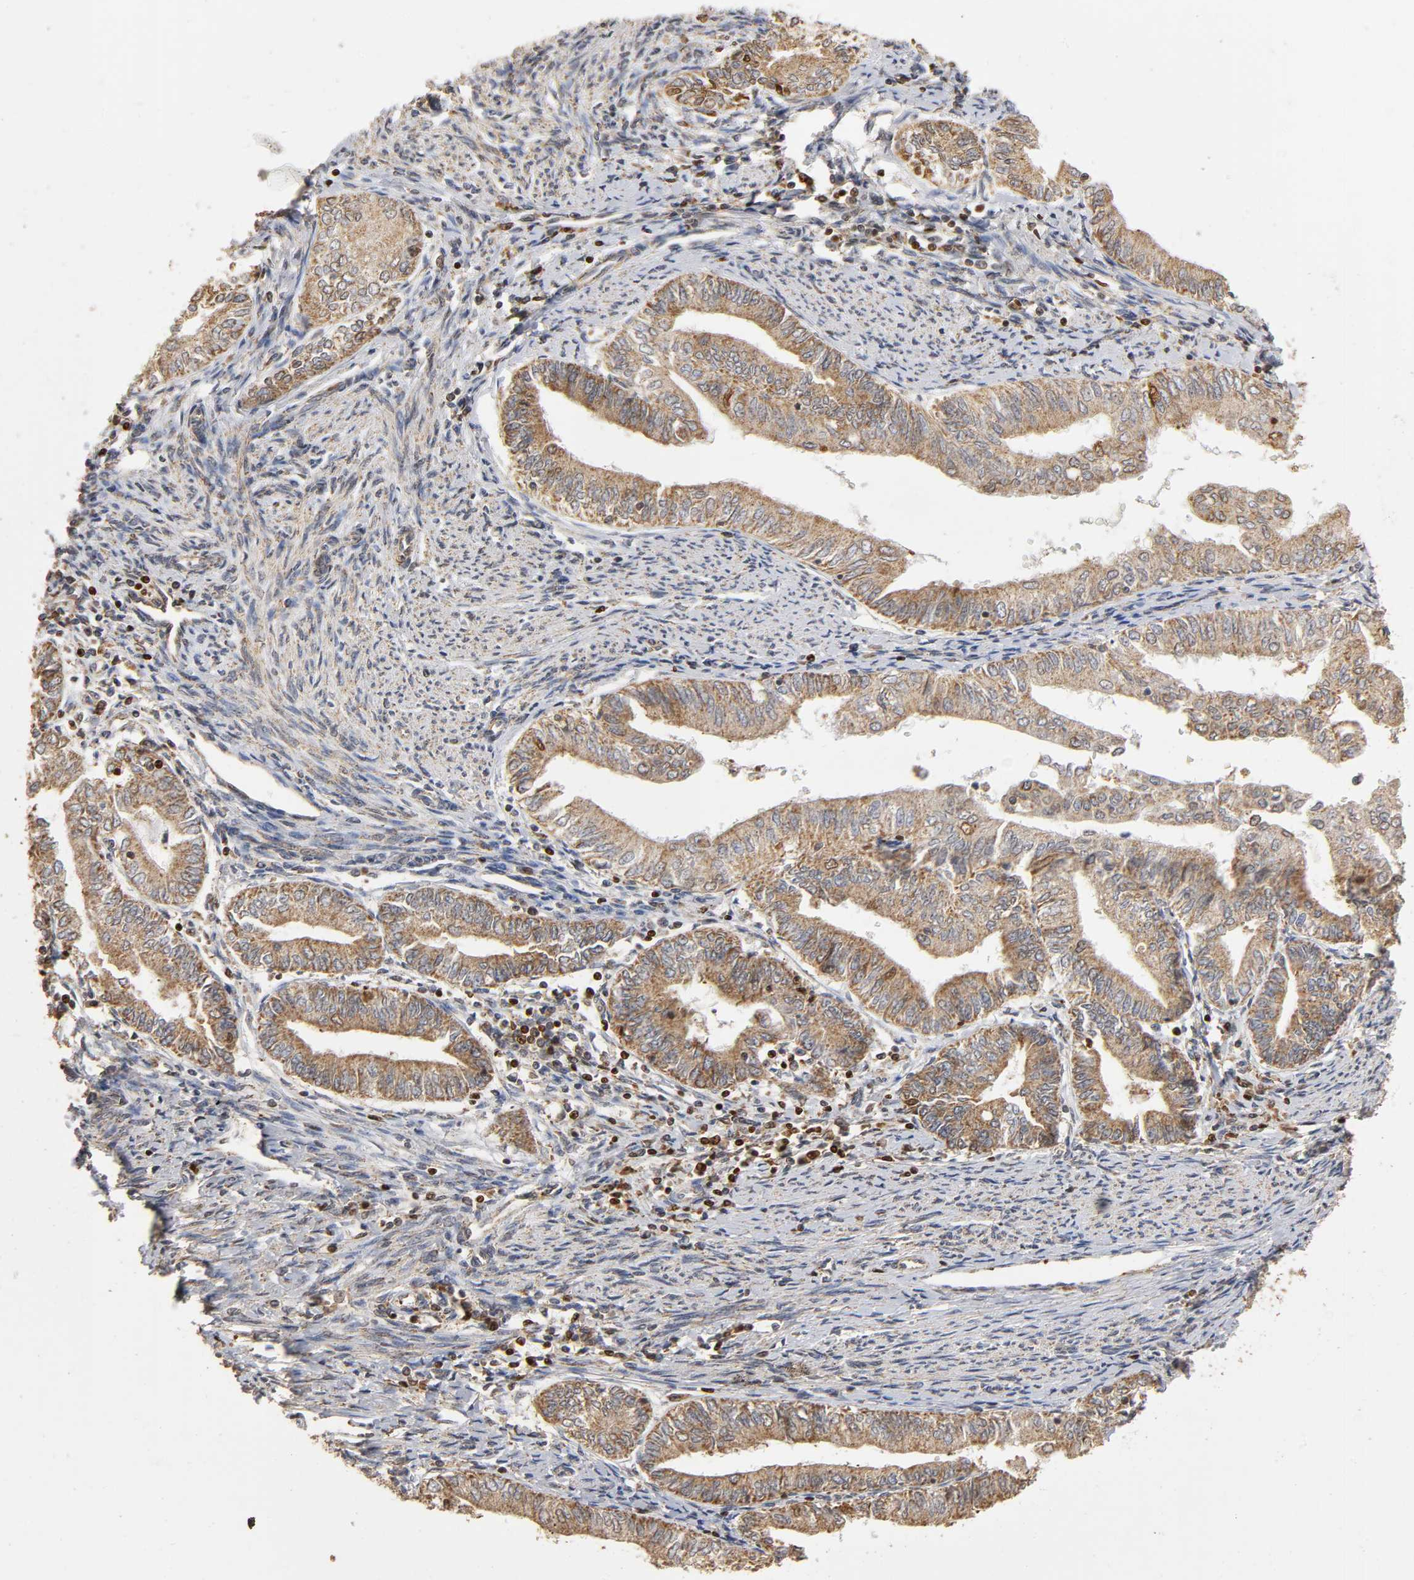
{"staining": {"intensity": "moderate", "quantity": ">75%", "location": "cytoplasmic/membranous"}, "tissue": "endometrial cancer", "cell_type": "Tumor cells", "image_type": "cancer", "snomed": [{"axis": "morphology", "description": "Adenocarcinoma, NOS"}, {"axis": "topography", "description": "Endometrium"}], "caption": "Immunohistochemical staining of endometrial adenocarcinoma exhibits medium levels of moderate cytoplasmic/membranous expression in about >75% of tumor cells. (IHC, brightfield microscopy, high magnification).", "gene": "RNF122", "patient": {"sex": "female", "age": 66}}